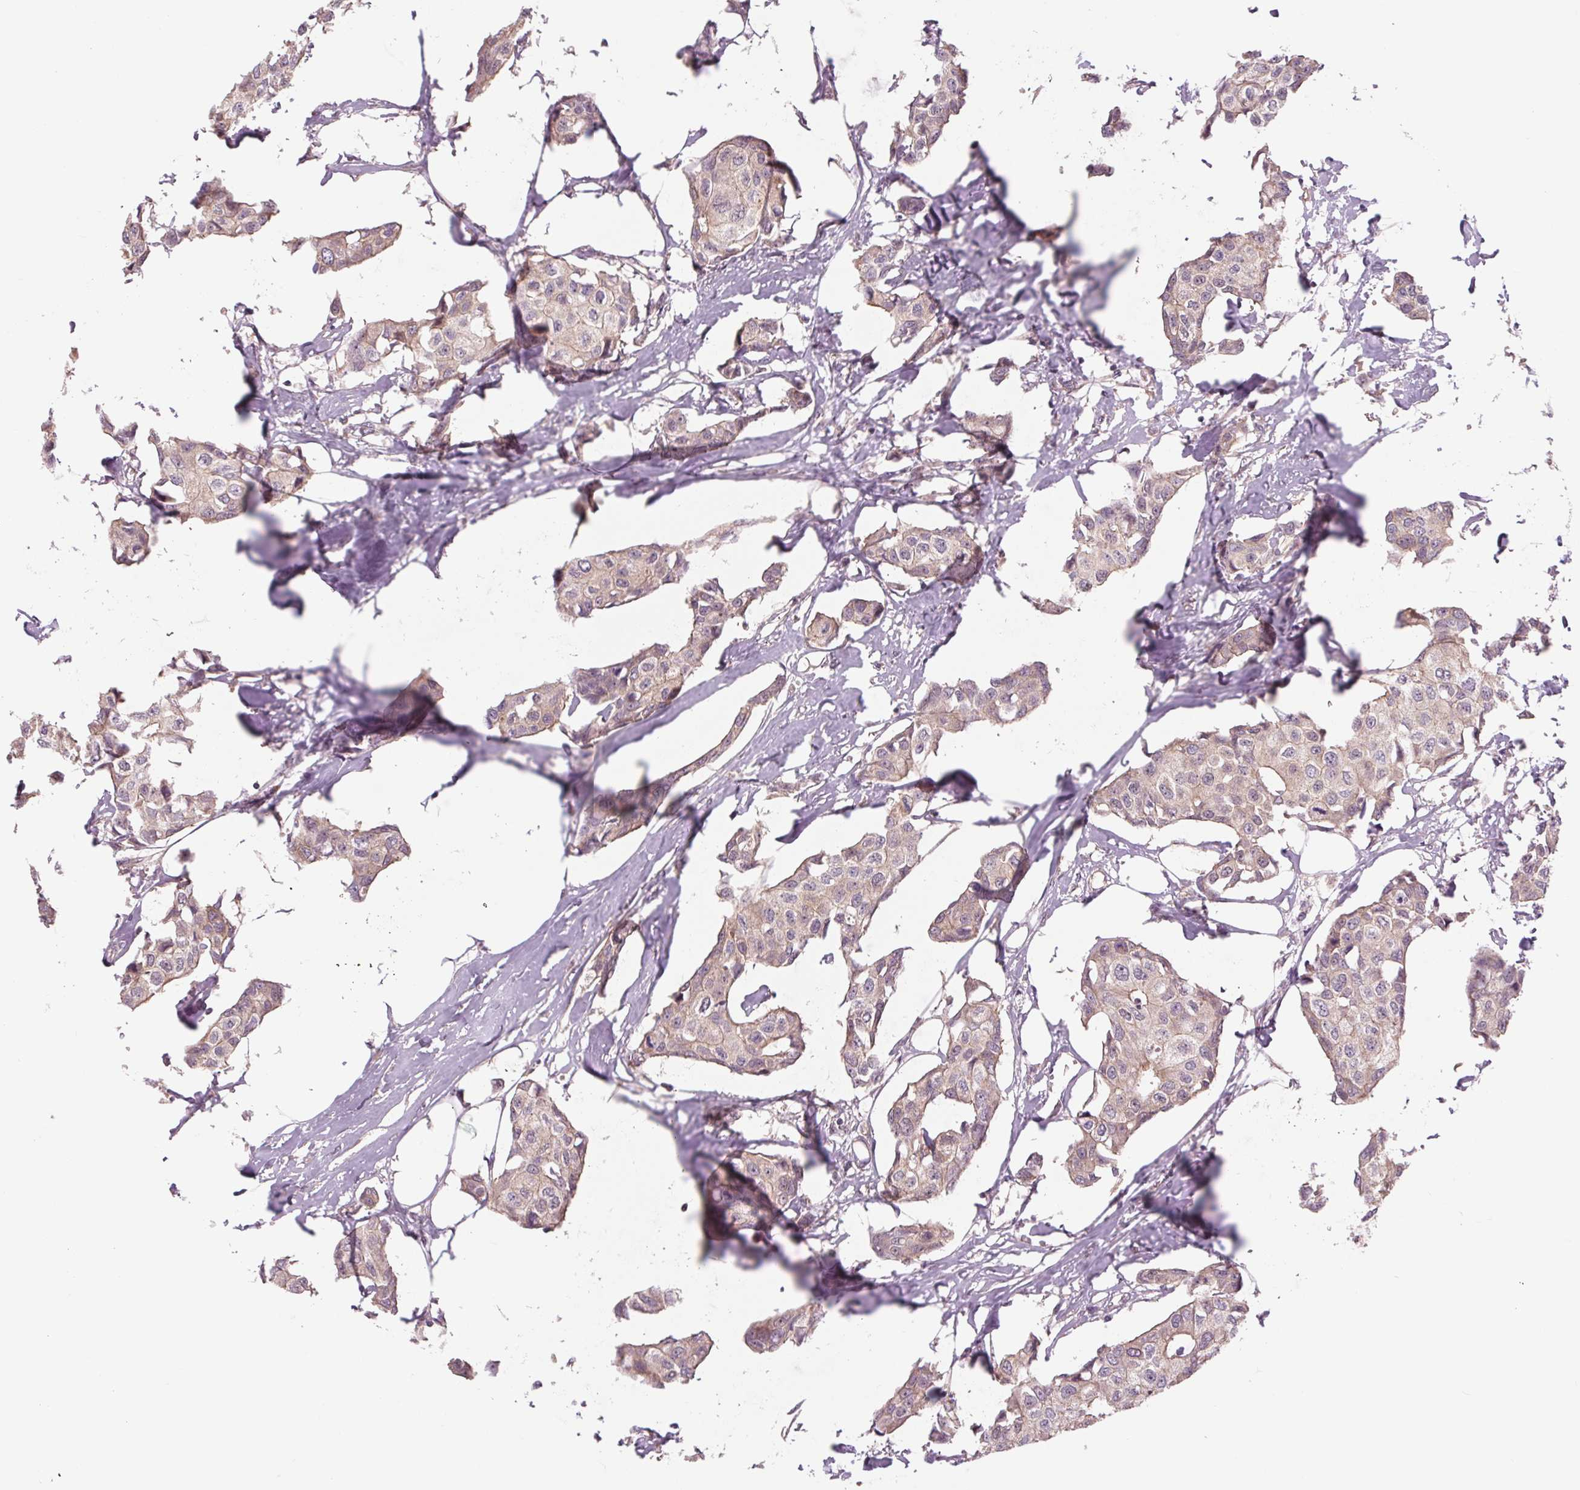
{"staining": {"intensity": "weak", "quantity": "<25%", "location": "cytoplasmic/membranous"}, "tissue": "breast cancer", "cell_type": "Tumor cells", "image_type": "cancer", "snomed": [{"axis": "morphology", "description": "Duct carcinoma"}, {"axis": "topography", "description": "Breast"}], "caption": "DAB (3,3'-diaminobenzidine) immunohistochemical staining of human breast invasive ductal carcinoma reveals no significant positivity in tumor cells.", "gene": "SH3RF2", "patient": {"sex": "female", "age": 80}}